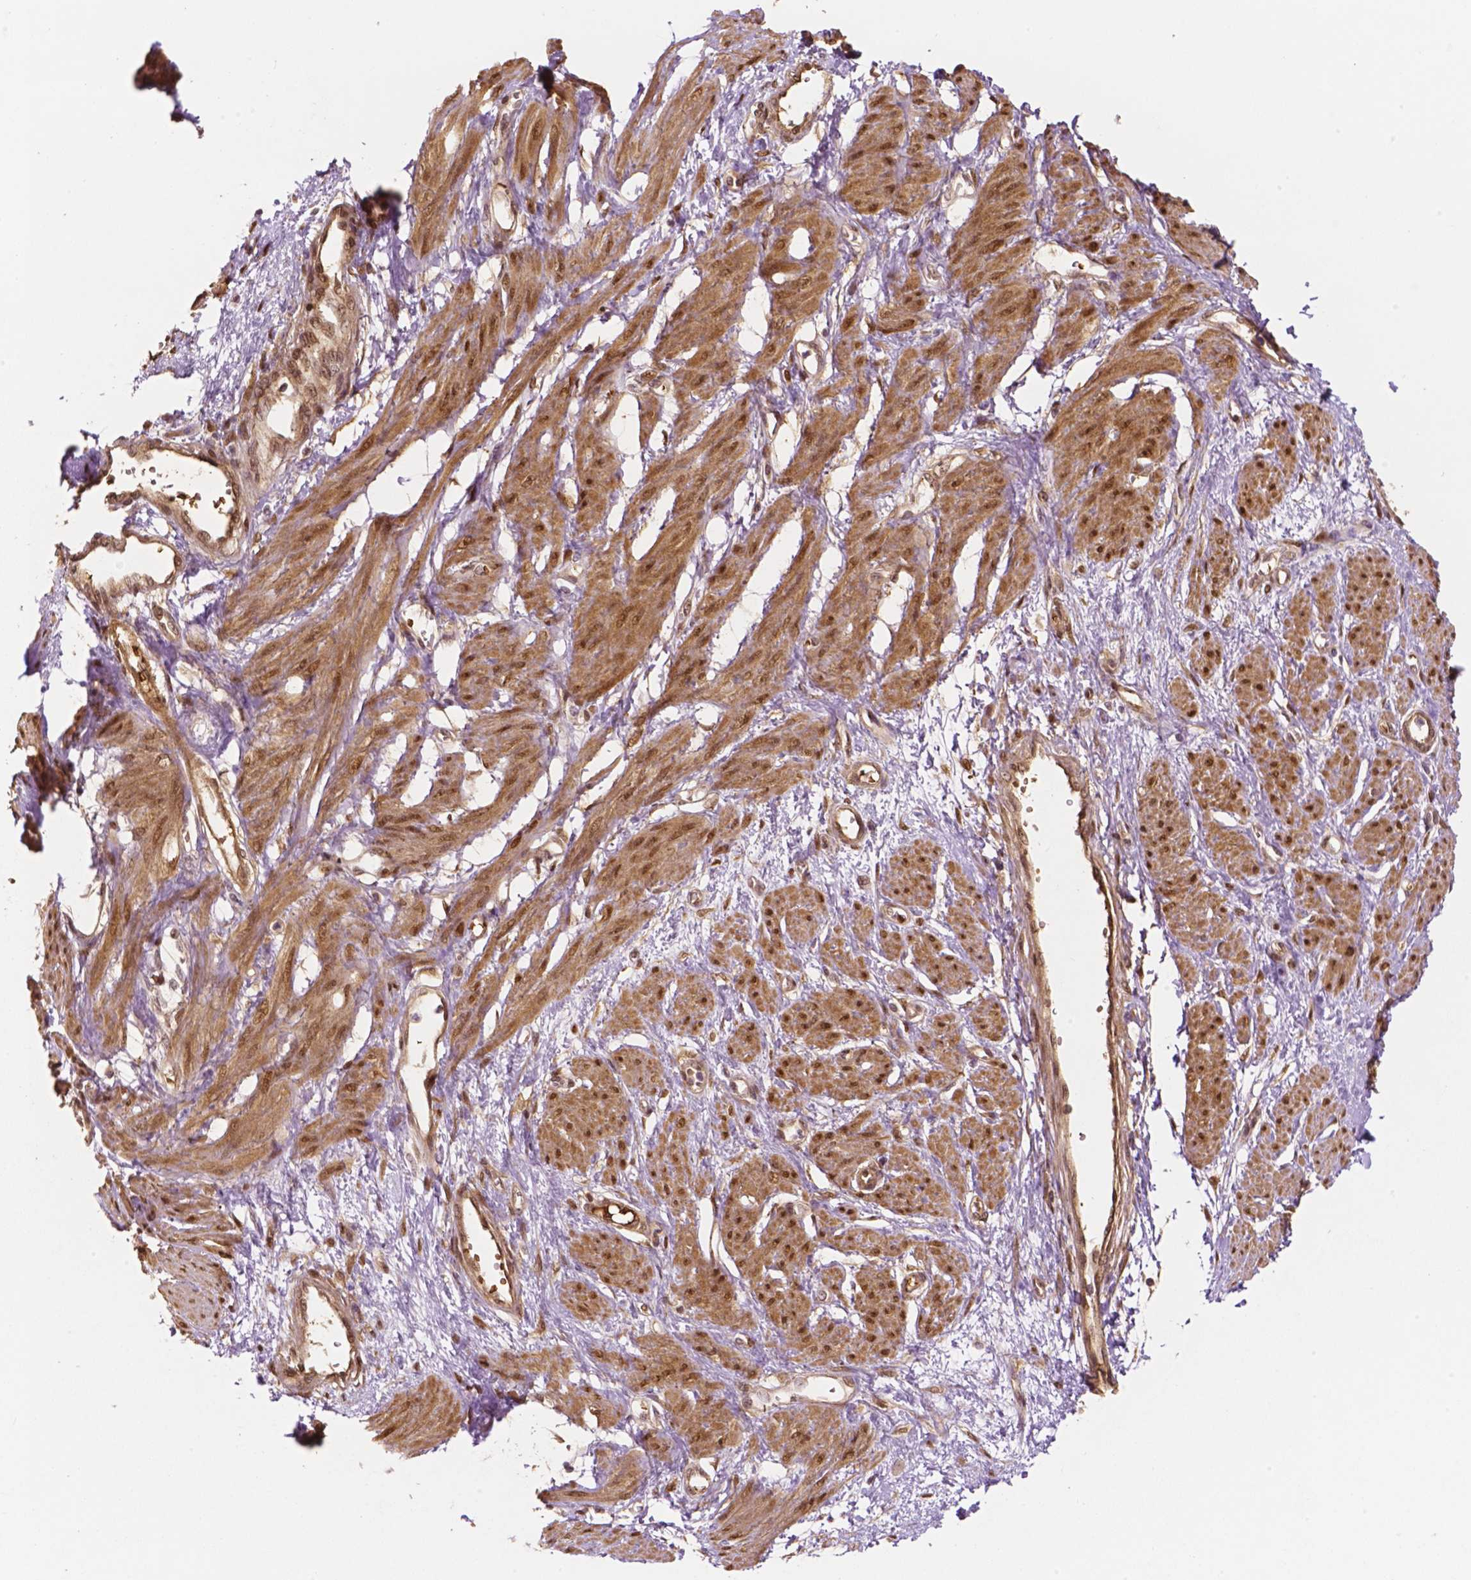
{"staining": {"intensity": "moderate", "quantity": ">75%", "location": "cytoplasmic/membranous,nuclear"}, "tissue": "smooth muscle", "cell_type": "Smooth muscle cells", "image_type": "normal", "snomed": [{"axis": "morphology", "description": "Normal tissue, NOS"}, {"axis": "topography", "description": "Smooth muscle"}, {"axis": "topography", "description": "Uterus"}], "caption": "Protein staining by IHC reveals moderate cytoplasmic/membranous,nuclear positivity in about >75% of smooth muscle cells in benign smooth muscle.", "gene": "YAP1", "patient": {"sex": "female", "age": 39}}